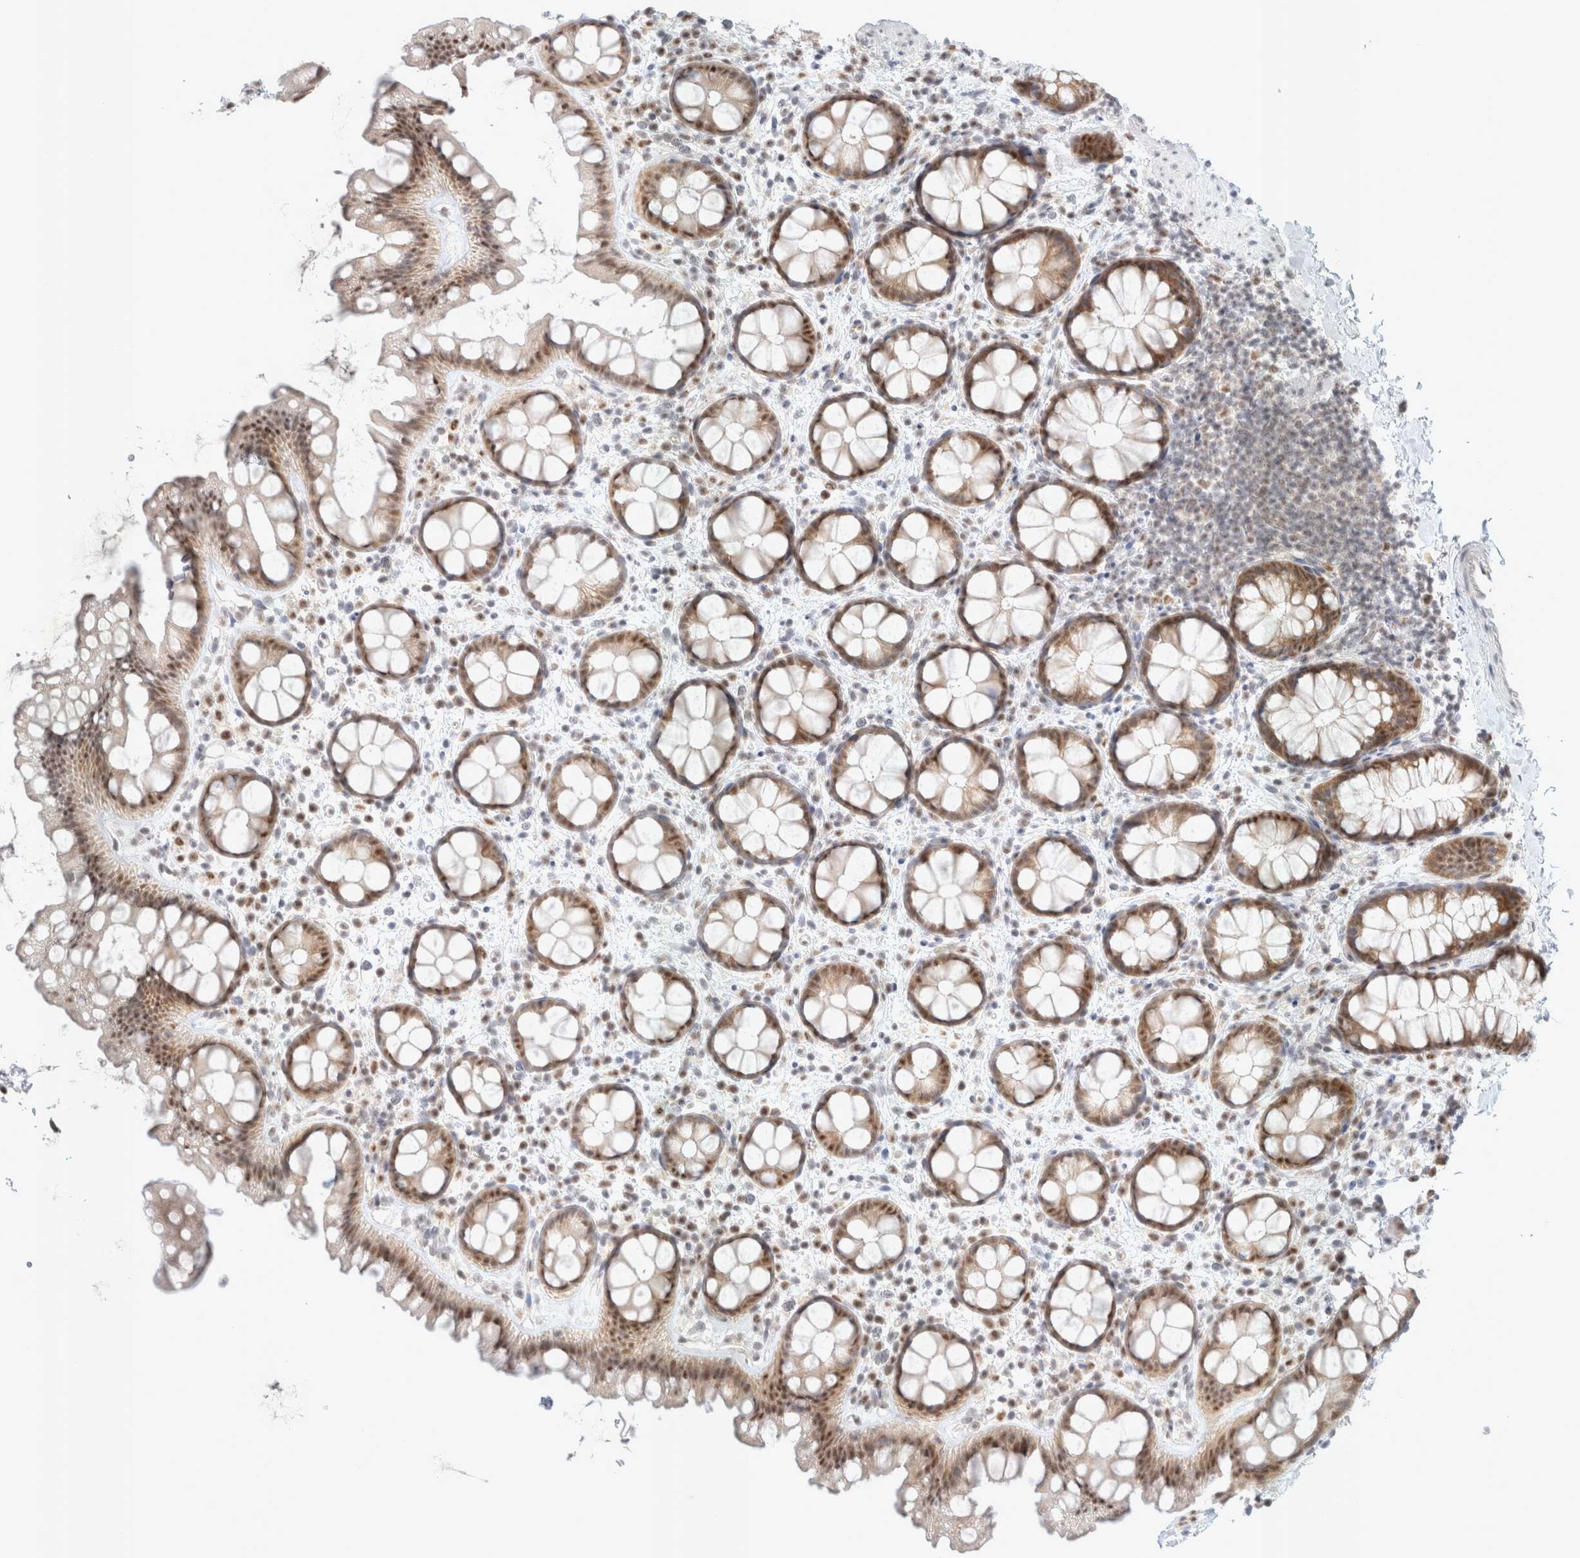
{"staining": {"intensity": "moderate", "quantity": ">75%", "location": "cytoplasmic/membranous,nuclear"}, "tissue": "rectum", "cell_type": "Glandular cells", "image_type": "normal", "snomed": [{"axis": "morphology", "description": "Normal tissue, NOS"}, {"axis": "topography", "description": "Rectum"}], "caption": "This image shows immunohistochemistry (IHC) staining of benign rectum, with medium moderate cytoplasmic/membranous,nuclear staining in about >75% of glandular cells.", "gene": "TRMT12", "patient": {"sex": "female", "age": 65}}